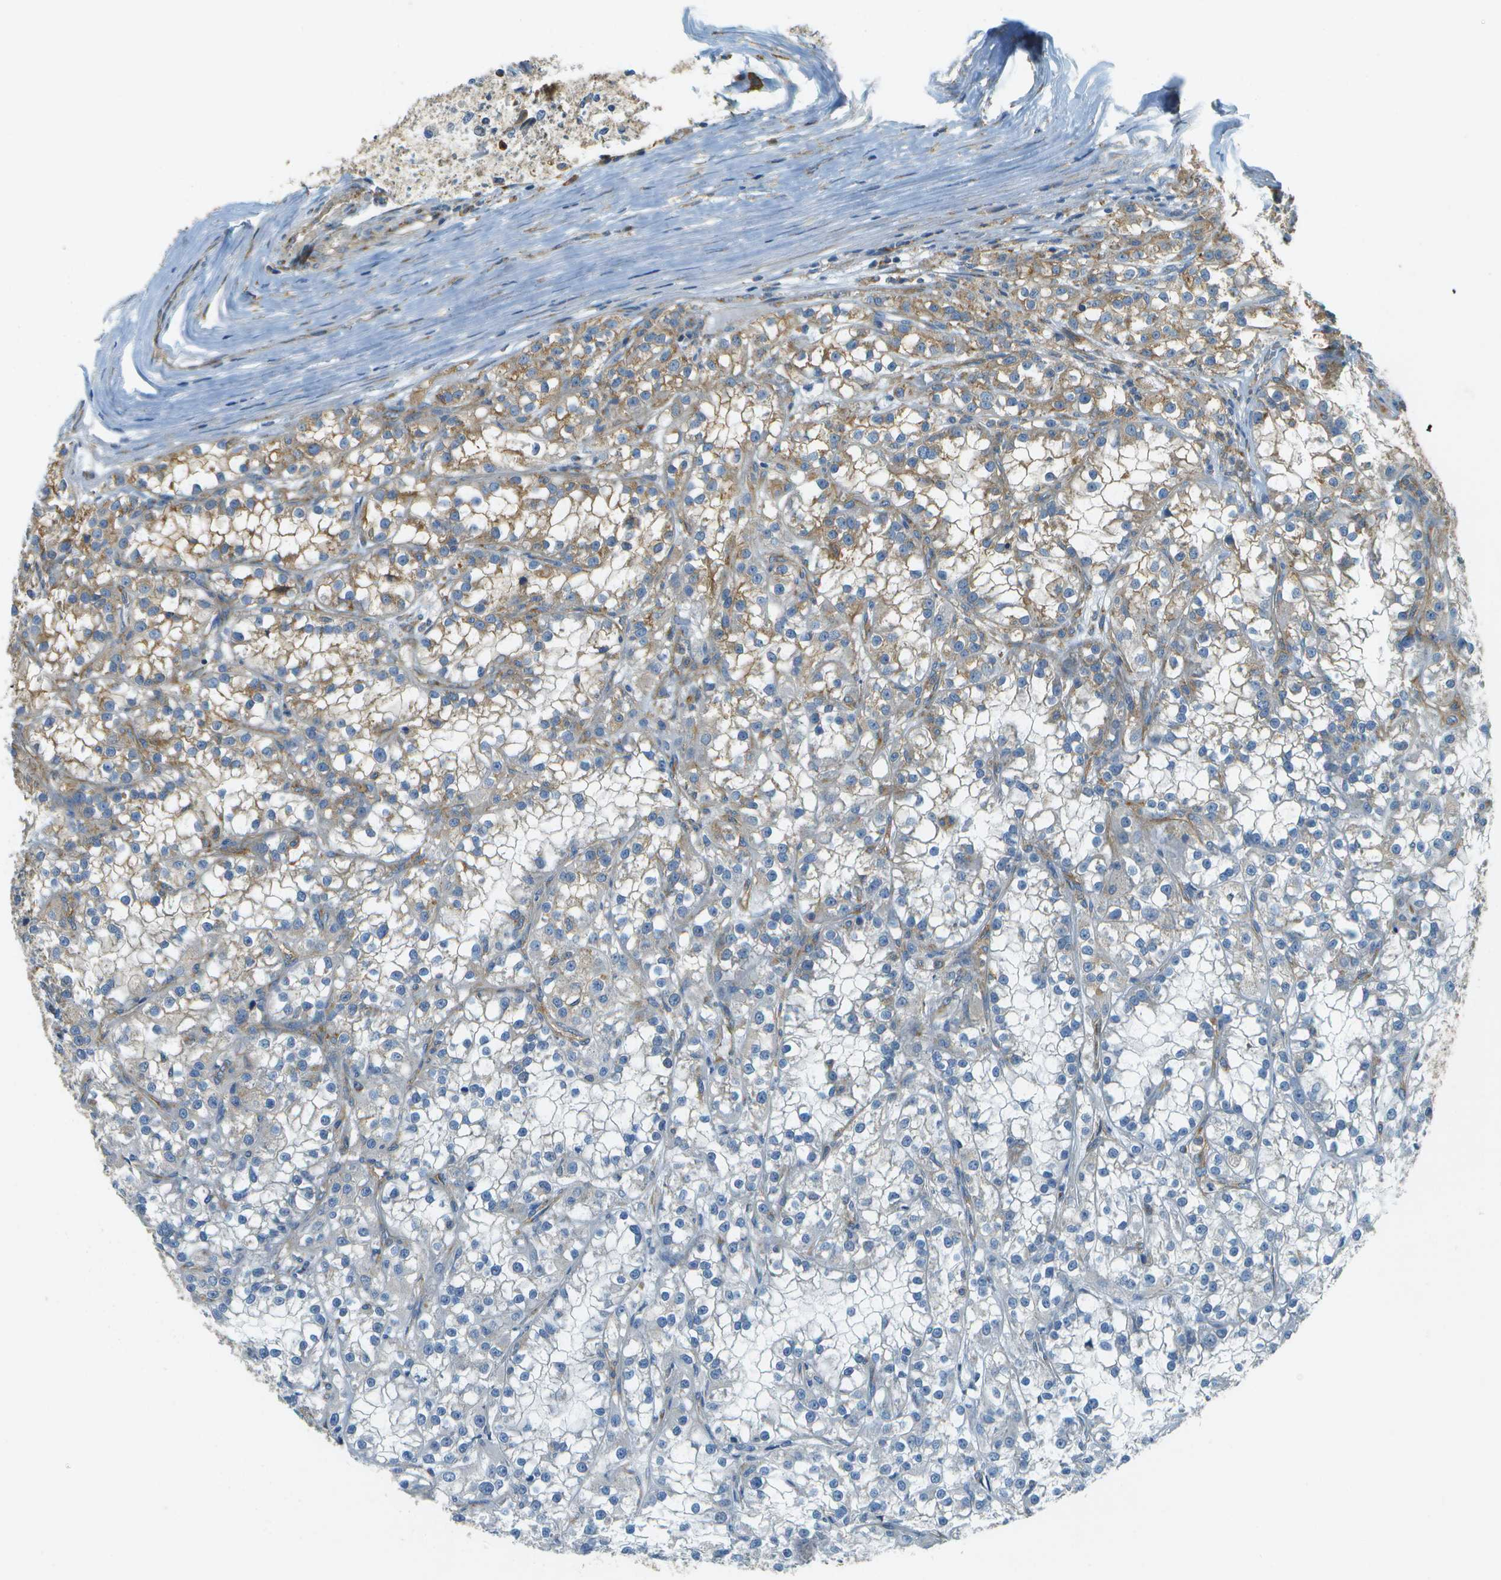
{"staining": {"intensity": "moderate", "quantity": "25%-75%", "location": "cytoplasmic/membranous"}, "tissue": "renal cancer", "cell_type": "Tumor cells", "image_type": "cancer", "snomed": [{"axis": "morphology", "description": "Adenocarcinoma, NOS"}, {"axis": "topography", "description": "Kidney"}], "caption": "An image of adenocarcinoma (renal) stained for a protein exhibits moderate cytoplasmic/membranous brown staining in tumor cells.", "gene": "CLTC", "patient": {"sex": "female", "age": 52}}